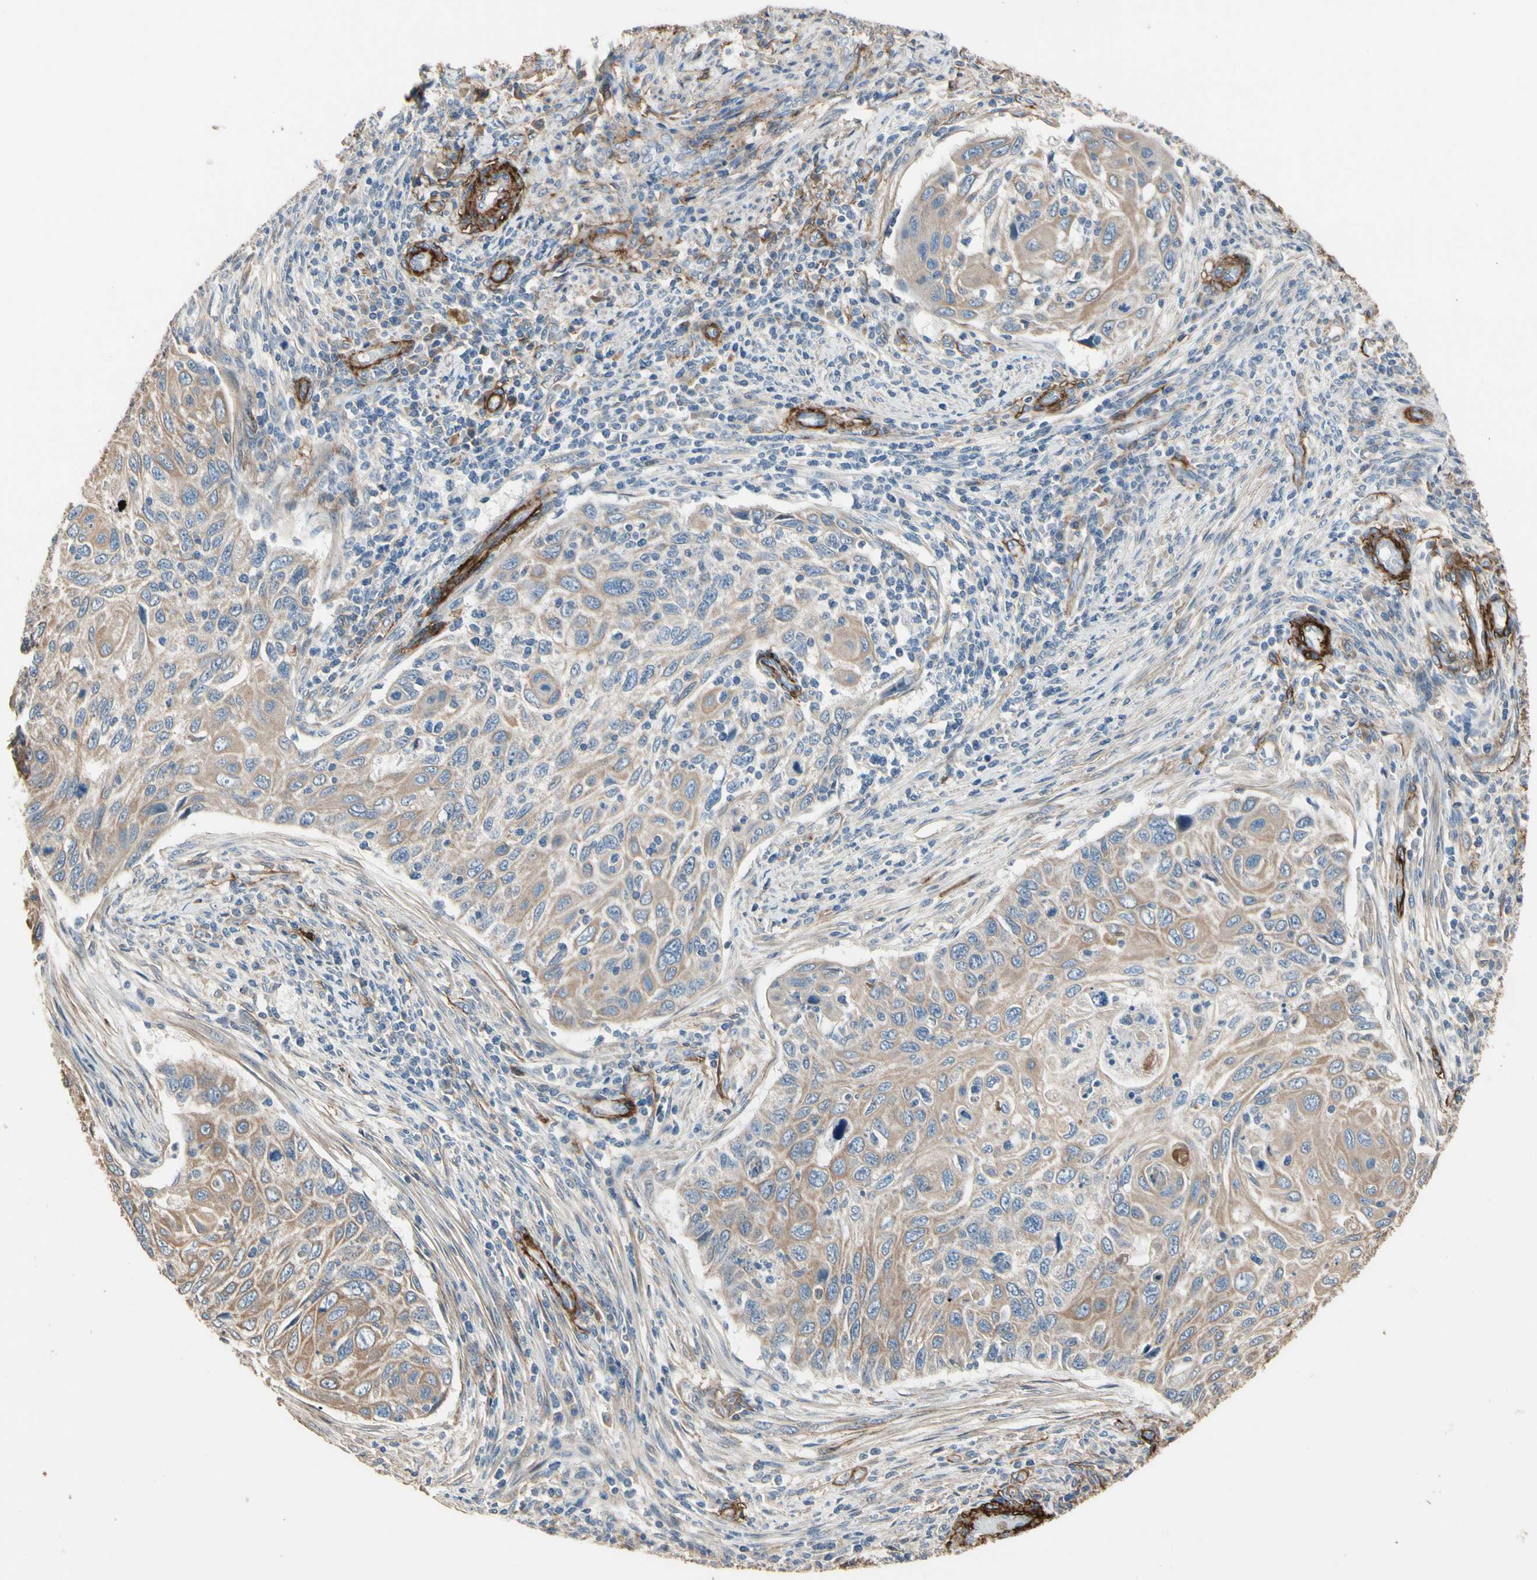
{"staining": {"intensity": "weak", "quantity": ">75%", "location": "cytoplasmic/membranous"}, "tissue": "cervical cancer", "cell_type": "Tumor cells", "image_type": "cancer", "snomed": [{"axis": "morphology", "description": "Squamous cell carcinoma, NOS"}, {"axis": "topography", "description": "Cervix"}], "caption": "Protein expression analysis of human cervical squamous cell carcinoma reveals weak cytoplasmic/membranous staining in about >75% of tumor cells. The staining was performed using DAB (3,3'-diaminobenzidine), with brown indicating positive protein expression. Nuclei are stained blue with hematoxylin.", "gene": "SUSD2", "patient": {"sex": "female", "age": 70}}